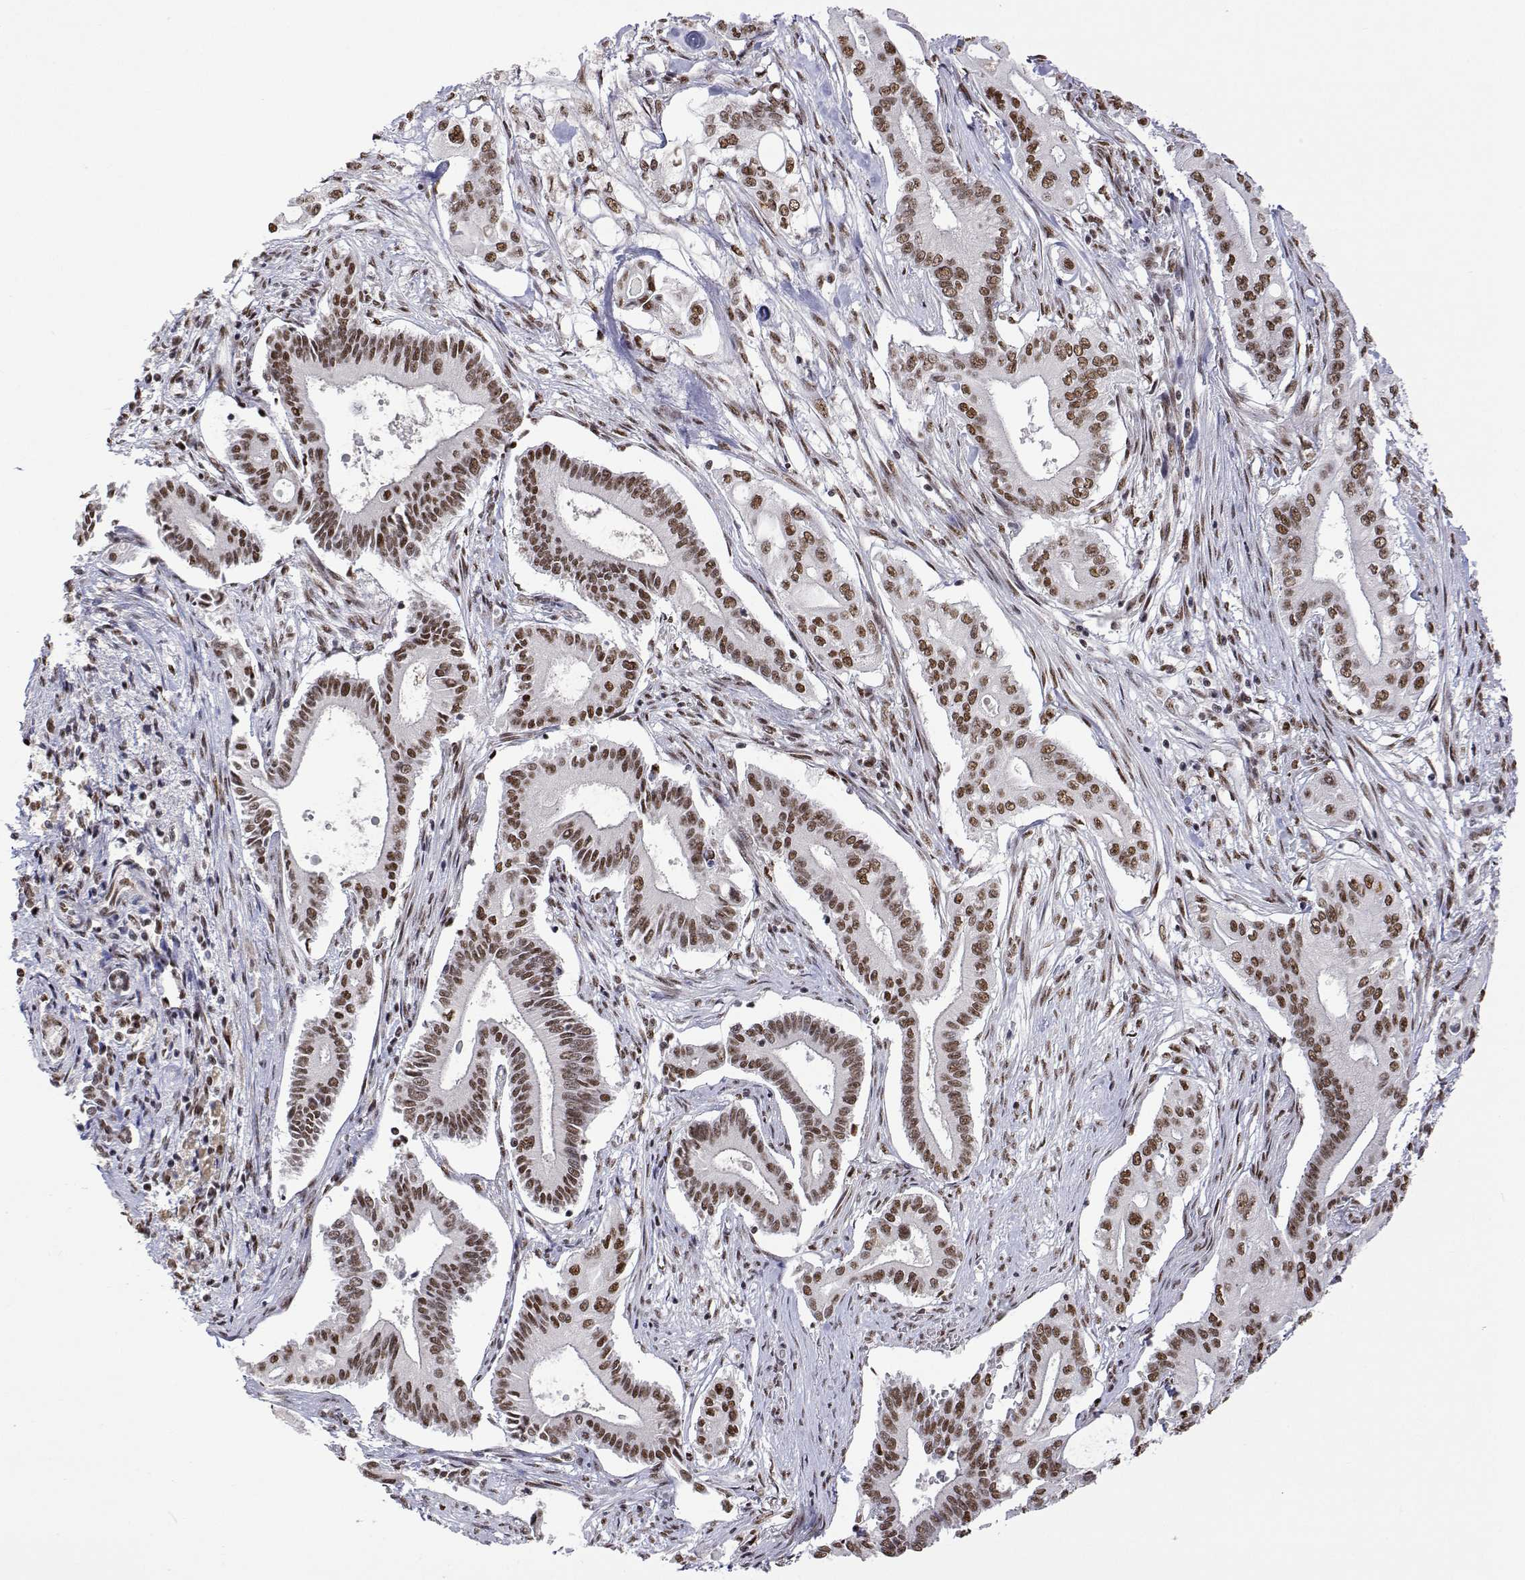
{"staining": {"intensity": "moderate", "quantity": ">75%", "location": "nuclear"}, "tissue": "pancreatic cancer", "cell_type": "Tumor cells", "image_type": "cancer", "snomed": [{"axis": "morphology", "description": "Adenocarcinoma, NOS"}, {"axis": "topography", "description": "Pancreas"}], "caption": "Adenocarcinoma (pancreatic) stained with IHC shows moderate nuclear staining in approximately >75% of tumor cells.", "gene": "ADAR", "patient": {"sex": "female", "age": 68}}